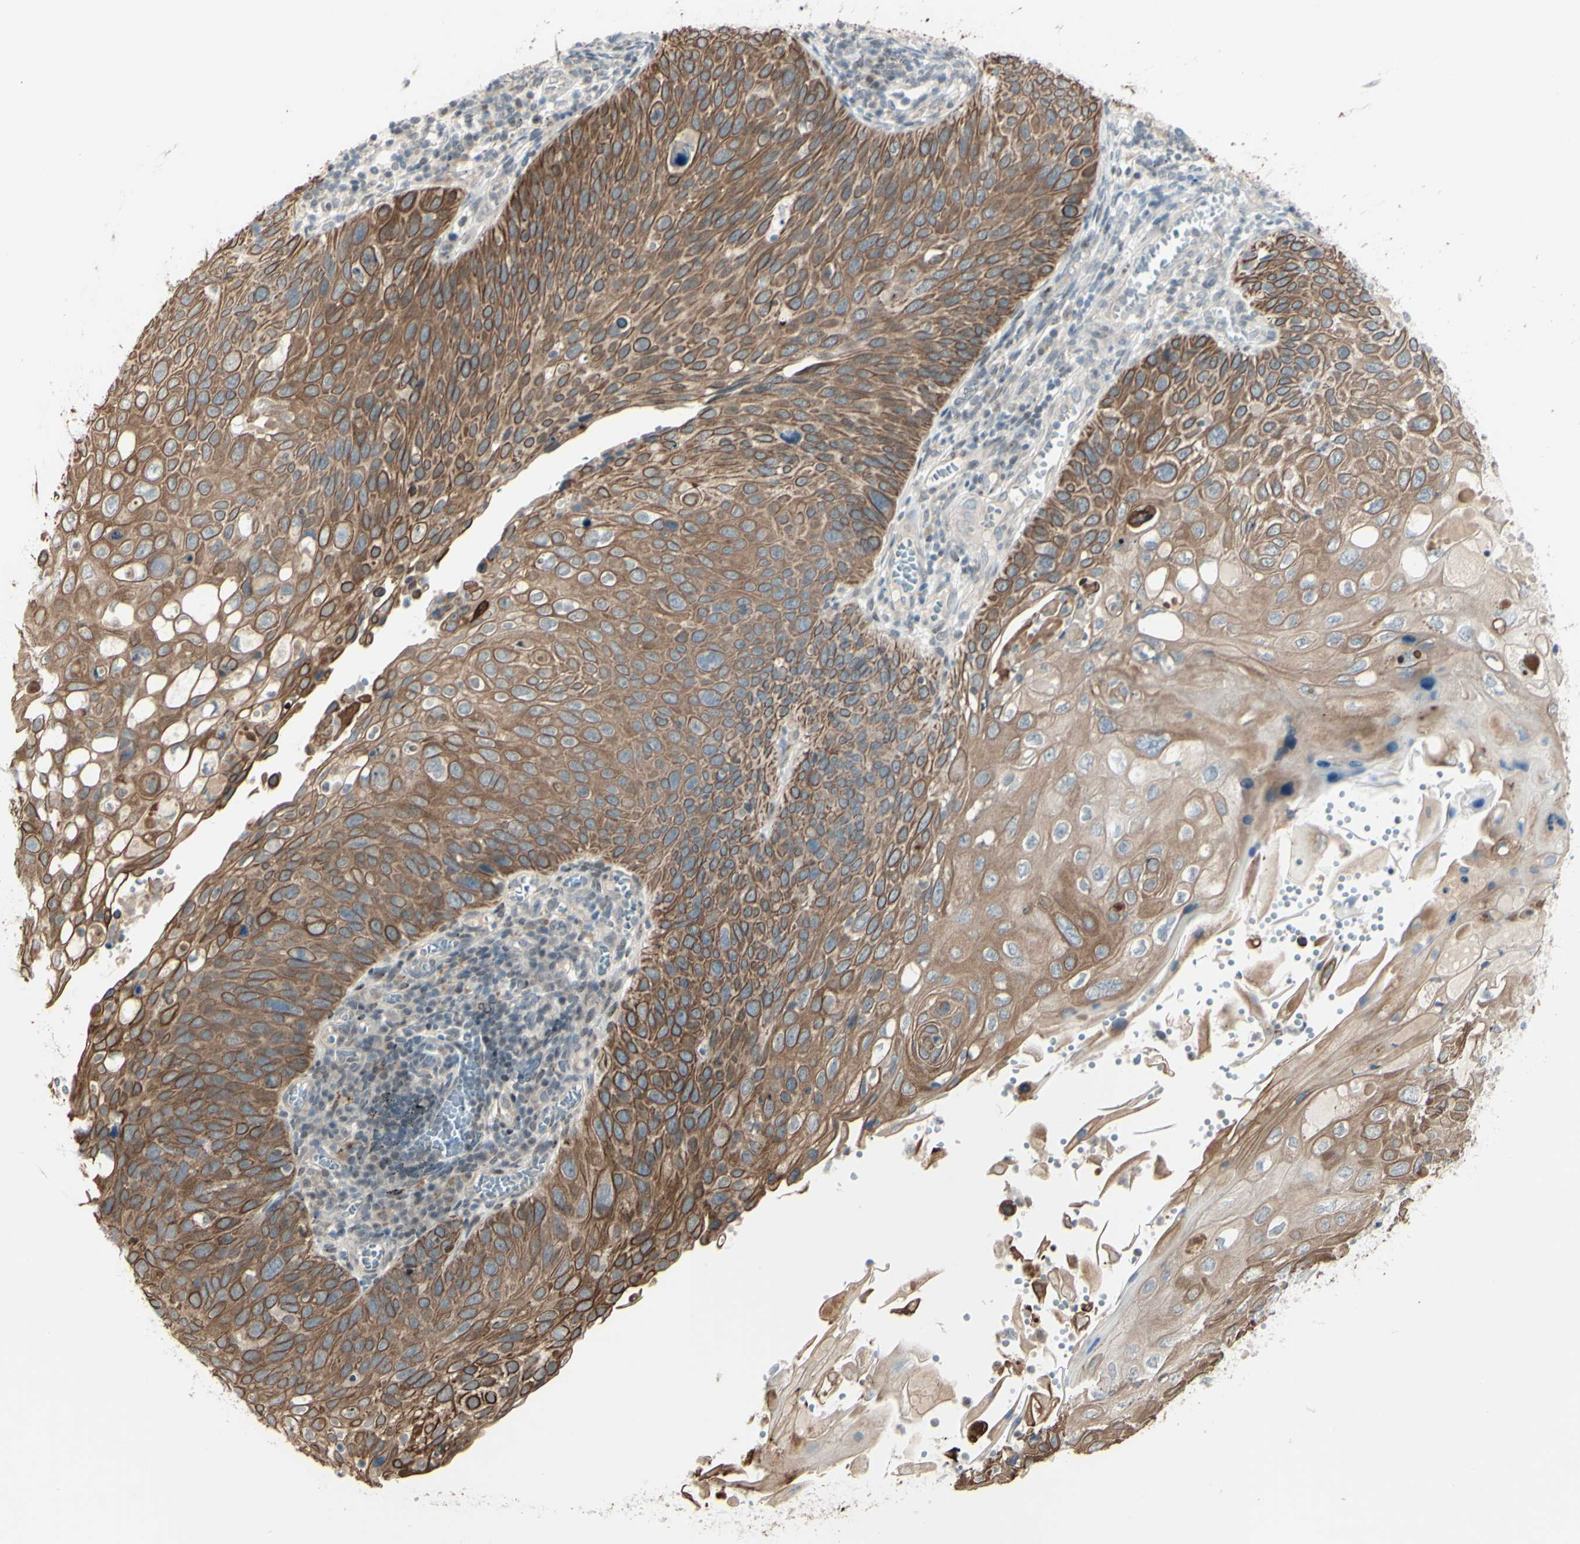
{"staining": {"intensity": "moderate", "quantity": ">75%", "location": "cytoplasmic/membranous"}, "tissue": "cervical cancer", "cell_type": "Tumor cells", "image_type": "cancer", "snomed": [{"axis": "morphology", "description": "Squamous cell carcinoma, NOS"}, {"axis": "topography", "description": "Cervix"}], "caption": "Immunohistochemical staining of cervical squamous cell carcinoma reveals moderate cytoplasmic/membranous protein staining in approximately >75% of tumor cells. (DAB = brown stain, brightfield microscopy at high magnification).", "gene": "FGFR2", "patient": {"sex": "female", "age": 70}}